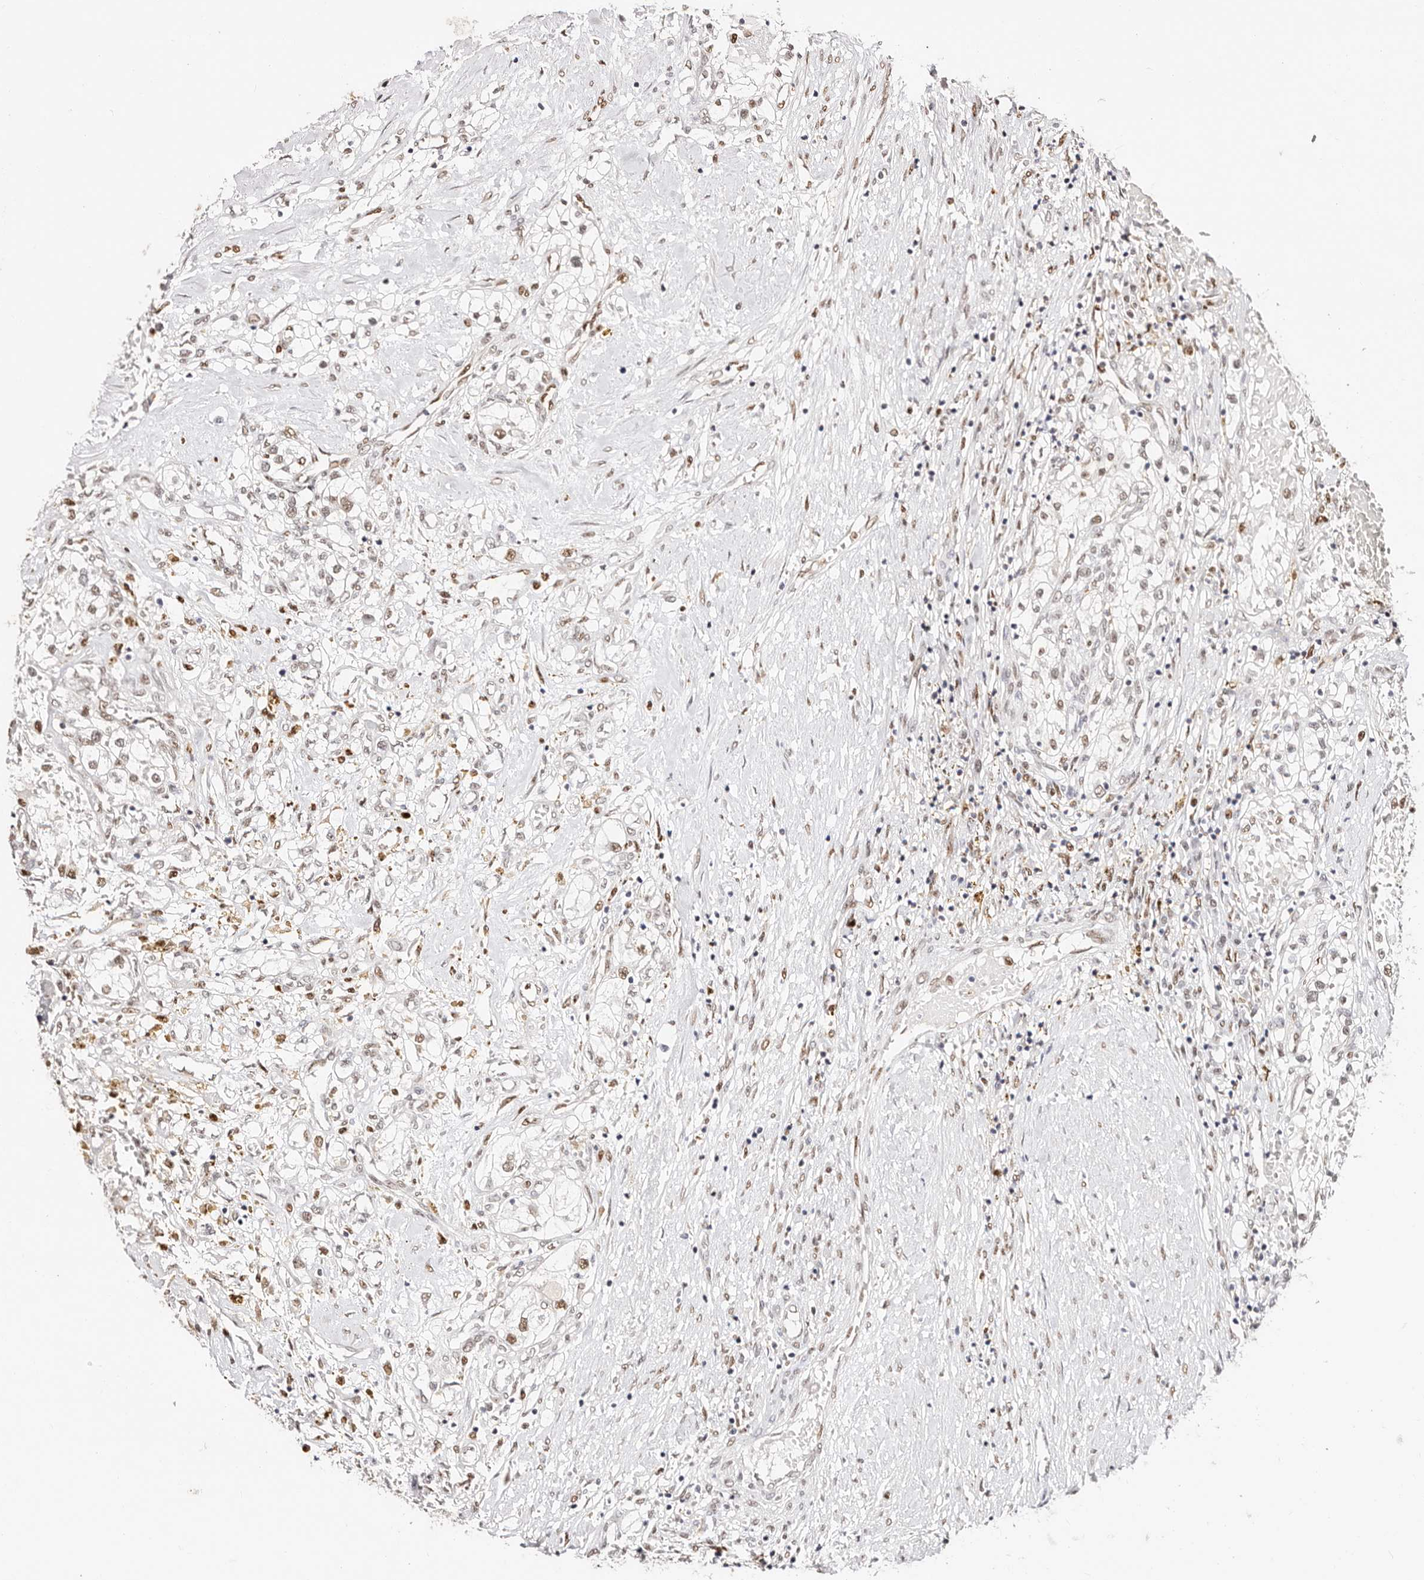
{"staining": {"intensity": "moderate", "quantity": "<25%", "location": "nuclear"}, "tissue": "renal cancer", "cell_type": "Tumor cells", "image_type": "cancer", "snomed": [{"axis": "morphology", "description": "Normal tissue, NOS"}, {"axis": "morphology", "description": "Adenocarcinoma, NOS"}, {"axis": "topography", "description": "Kidney"}], "caption": "This is a photomicrograph of immunohistochemistry (IHC) staining of renal cancer, which shows moderate staining in the nuclear of tumor cells.", "gene": "TKT", "patient": {"sex": "male", "age": 68}}